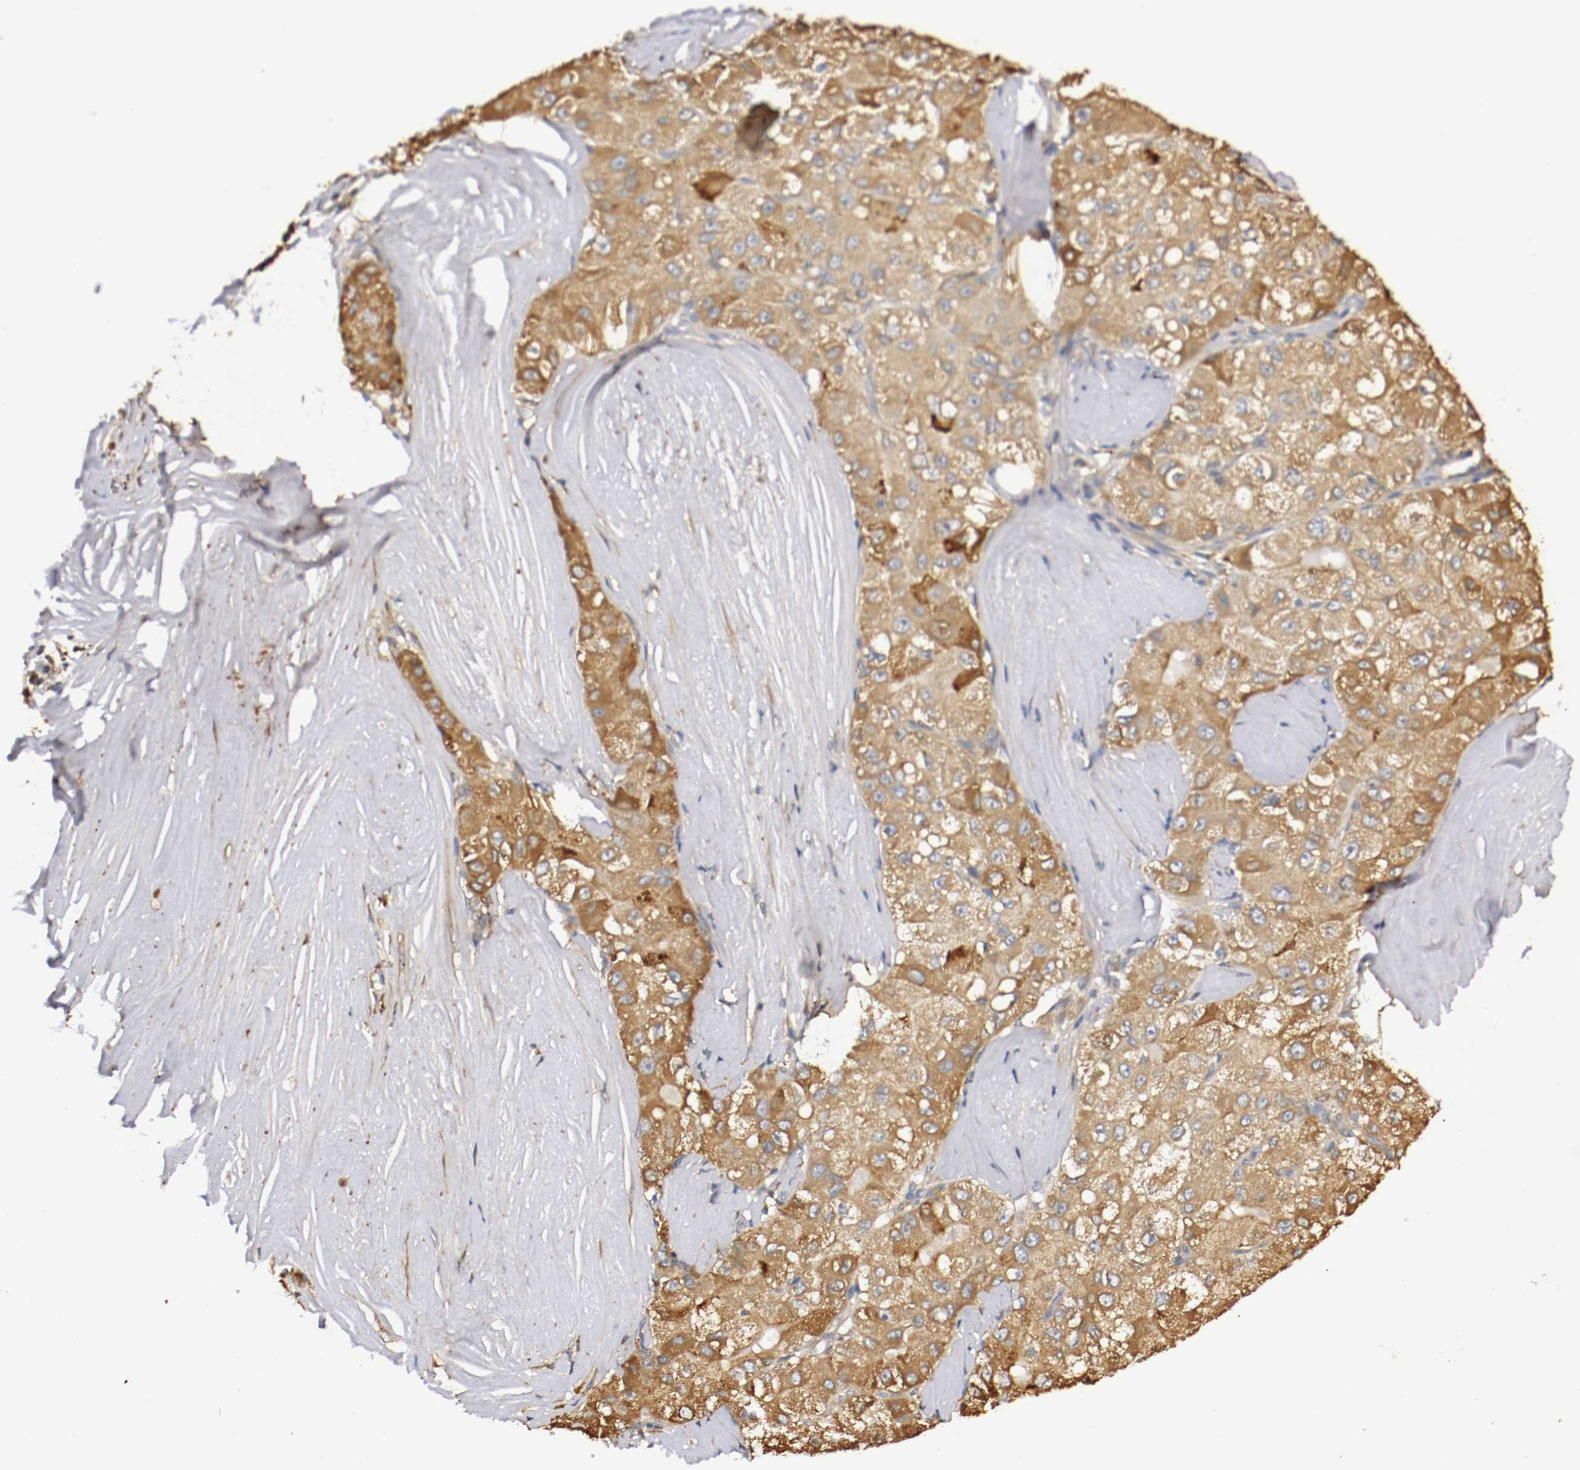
{"staining": {"intensity": "moderate", "quantity": ">75%", "location": "cytoplasmic/membranous"}, "tissue": "liver cancer", "cell_type": "Tumor cells", "image_type": "cancer", "snomed": [{"axis": "morphology", "description": "Carcinoma, Hepatocellular, NOS"}, {"axis": "topography", "description": "Liver"}], "caption": "Liver cancer stained with a protein marker demonstrates moderate staining in tumor cells.", "gene": "VEZT", "patient": {"sex": "male", "age": 80}}